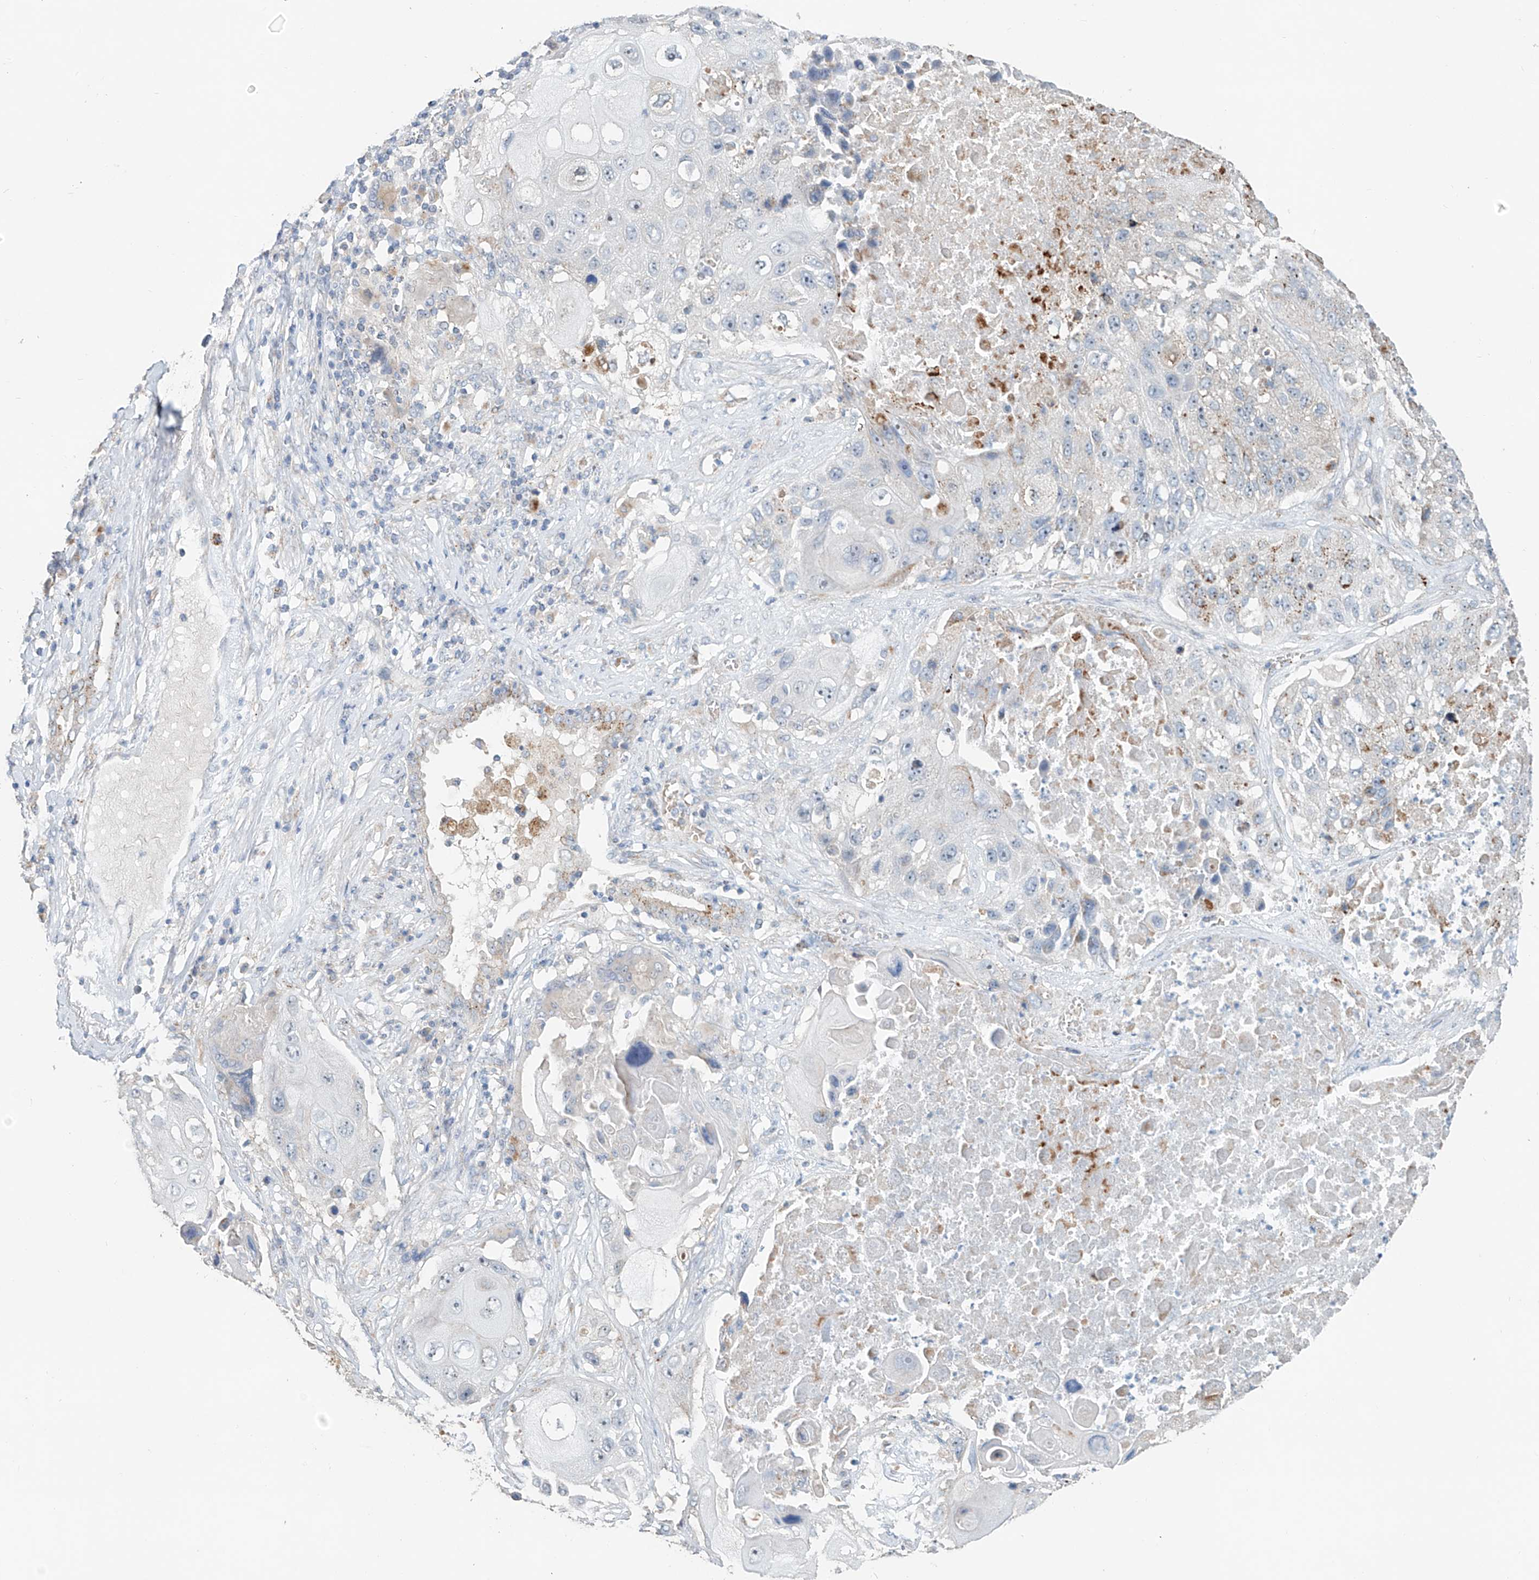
{"staining": {"intensity": "negative", "quantity": "none", "location": "none"}, "tissue": "lung cancer", "cell_type": "Tumor cells", "image_type": "cancer", "snomed": [{"axis": "morphology", "description": "Squamous cell carcinoma, NOS"}, {"axis": "topography", "description": "Lung"}], "caption": "There is no significant staining in tumor cells of squamous cell carcinoma (lung).", "gene": "TRIM47", "patient": {"sex": "male", "age": 61}}